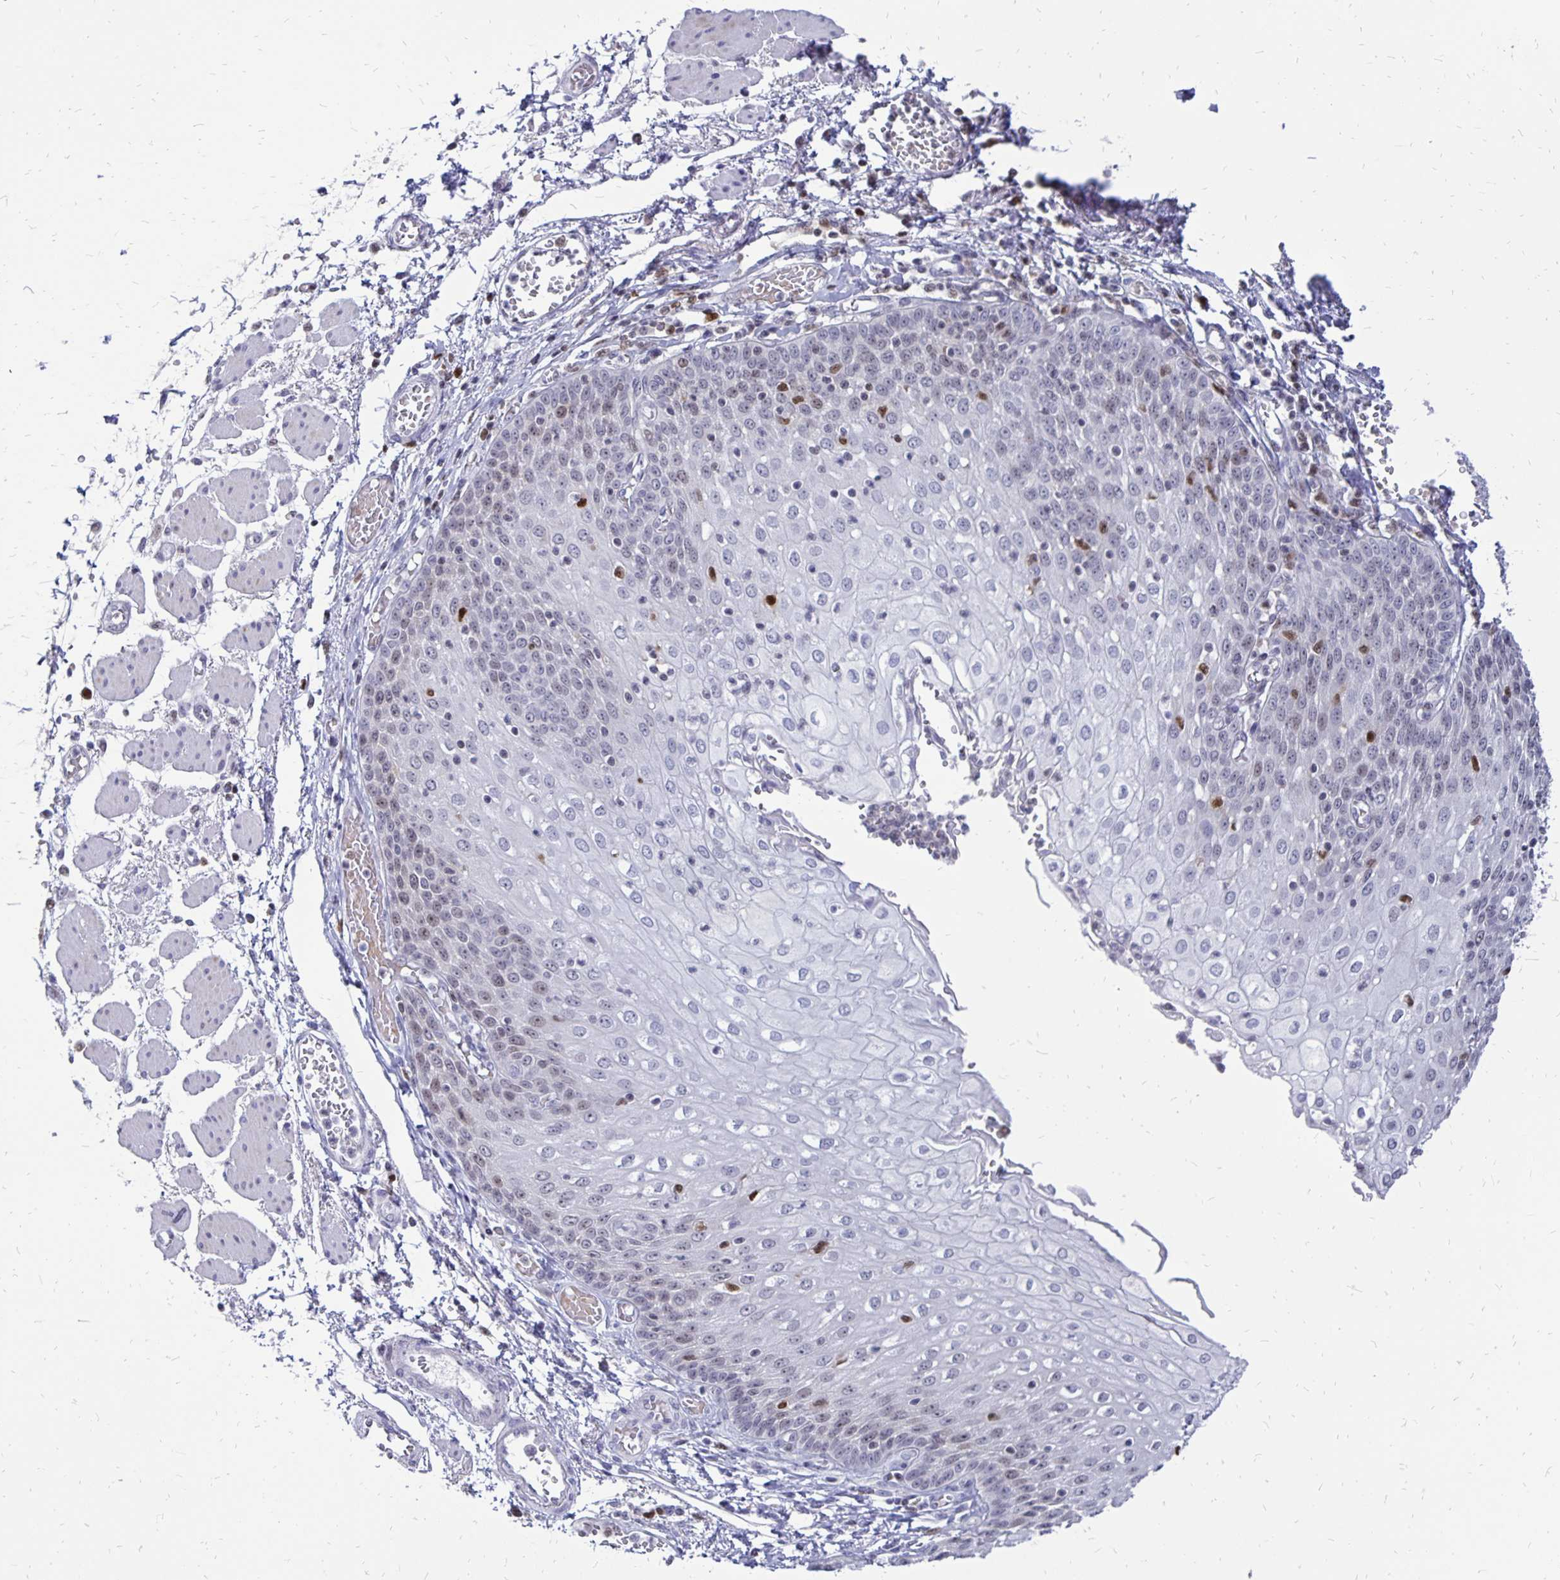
{"staining": {"intensity": "weak", "quantity": "25%-75%", "location": "nuclear"}, "tissue": "esophagus", "cell_type": "Squamous epithelial cells", "image_type": "normal", "snomed": [{"axis": "morphology", "description": "Normal tissue, NOS"}, {"axis": "morphology", "description": "Adenocarcinoma, NOS"}, {"axis": "topography", "description": "Esophagus"}], "caption": "Immunohistochemistry (IHC) image of unremarkable esophagus: esophagus stained using immunohistochemistry (IHC) shows low levels of weak protein expression localized specifically in the nuclear of squamous epithelial cells, appearing as a nuclear brown color.", "gene": "DCK", "patient": {"sex": "male", "age": 81}}